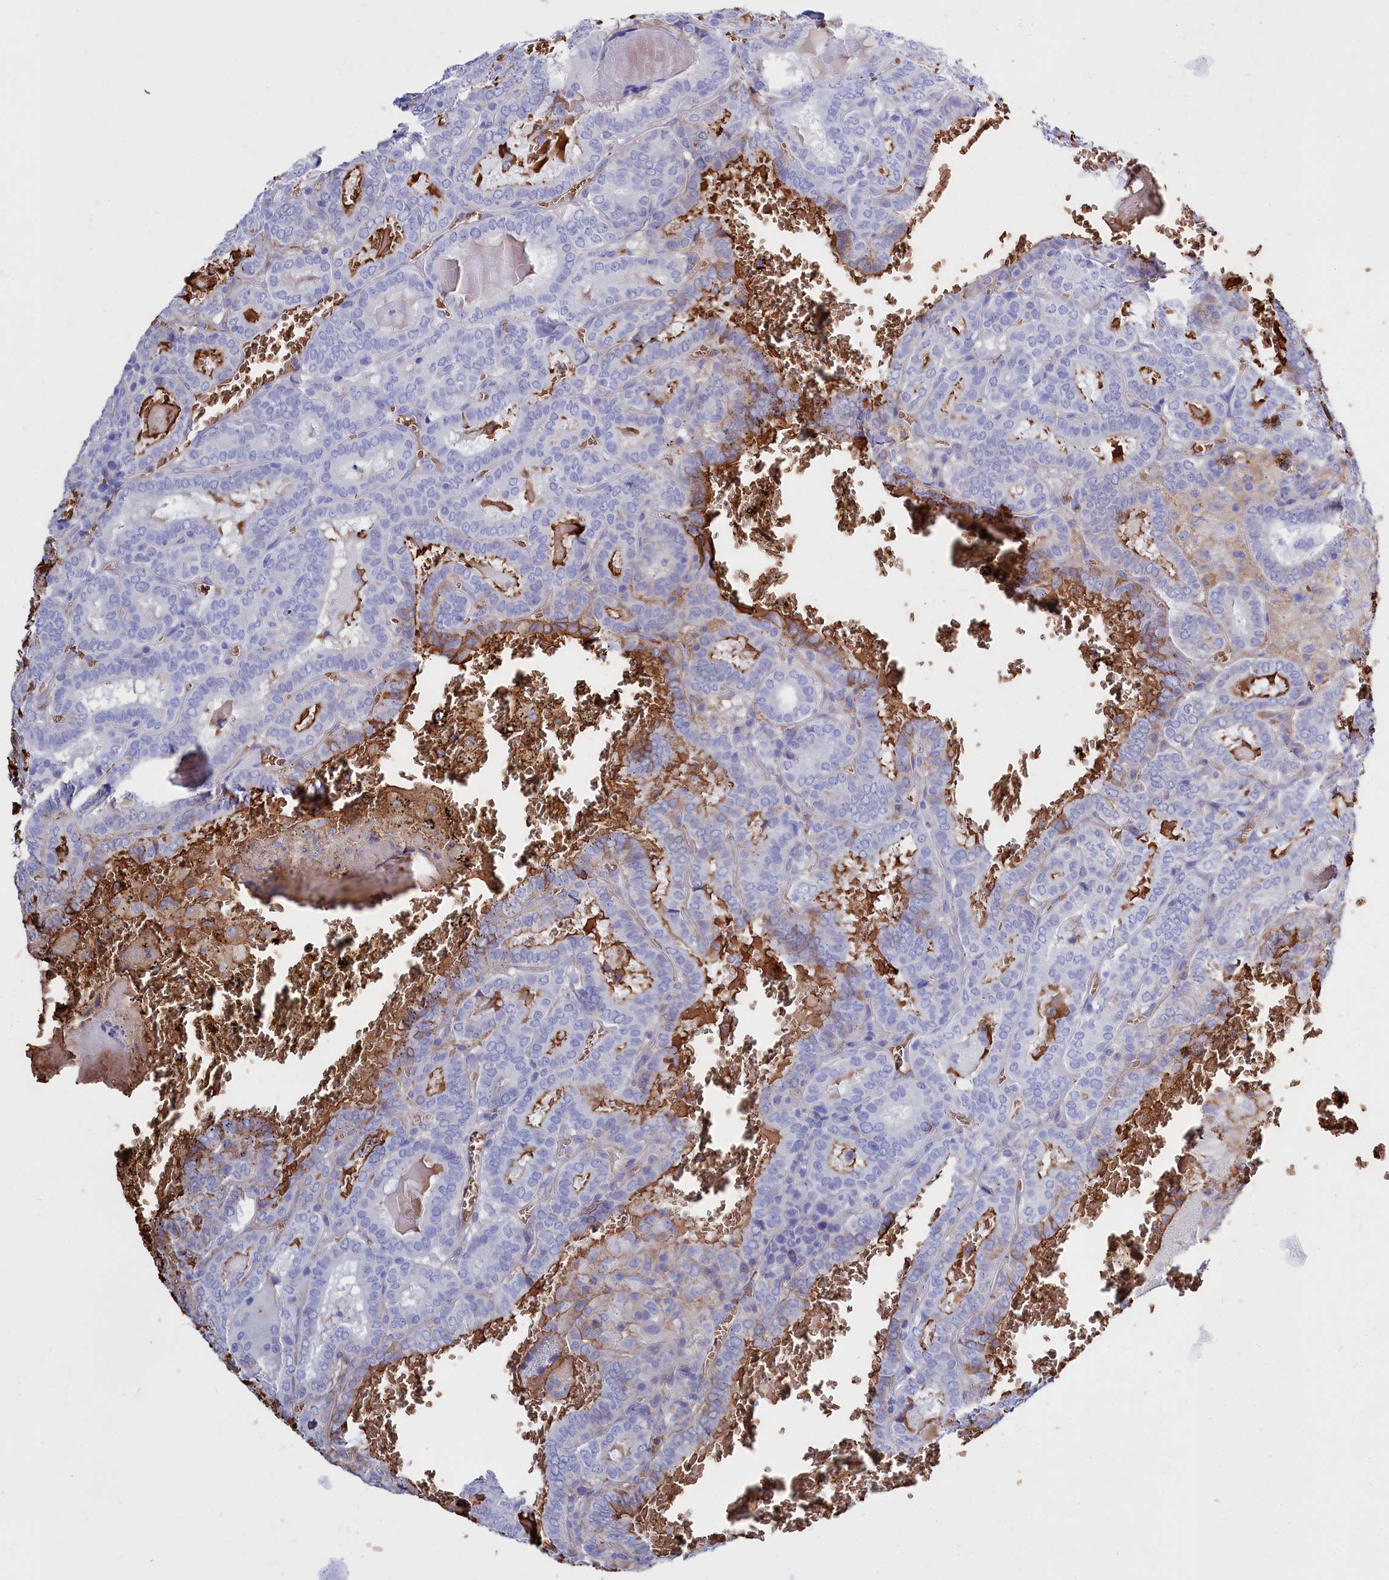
{"staining": {"intensity": "strong", "quantity": "<25%", "location": "cytoplasmic/membranous"}, "tissue": "thyroid cancer", "cell_type": "Tumor cells", "image_type": "cancer", "snomed": [{"axis": "morphology", "description": "Papillary adenocarcinoma, NOS"}, {"axis": "topography", "description": "Thyroid gland"}], "caption": "Thyroid cancer (papillary adenocarcinoma) stained with a protein marker displays strong staining in tumor cells.", "gene": "RPUSD3", "patient": {"sex": "female", "age": 72}}